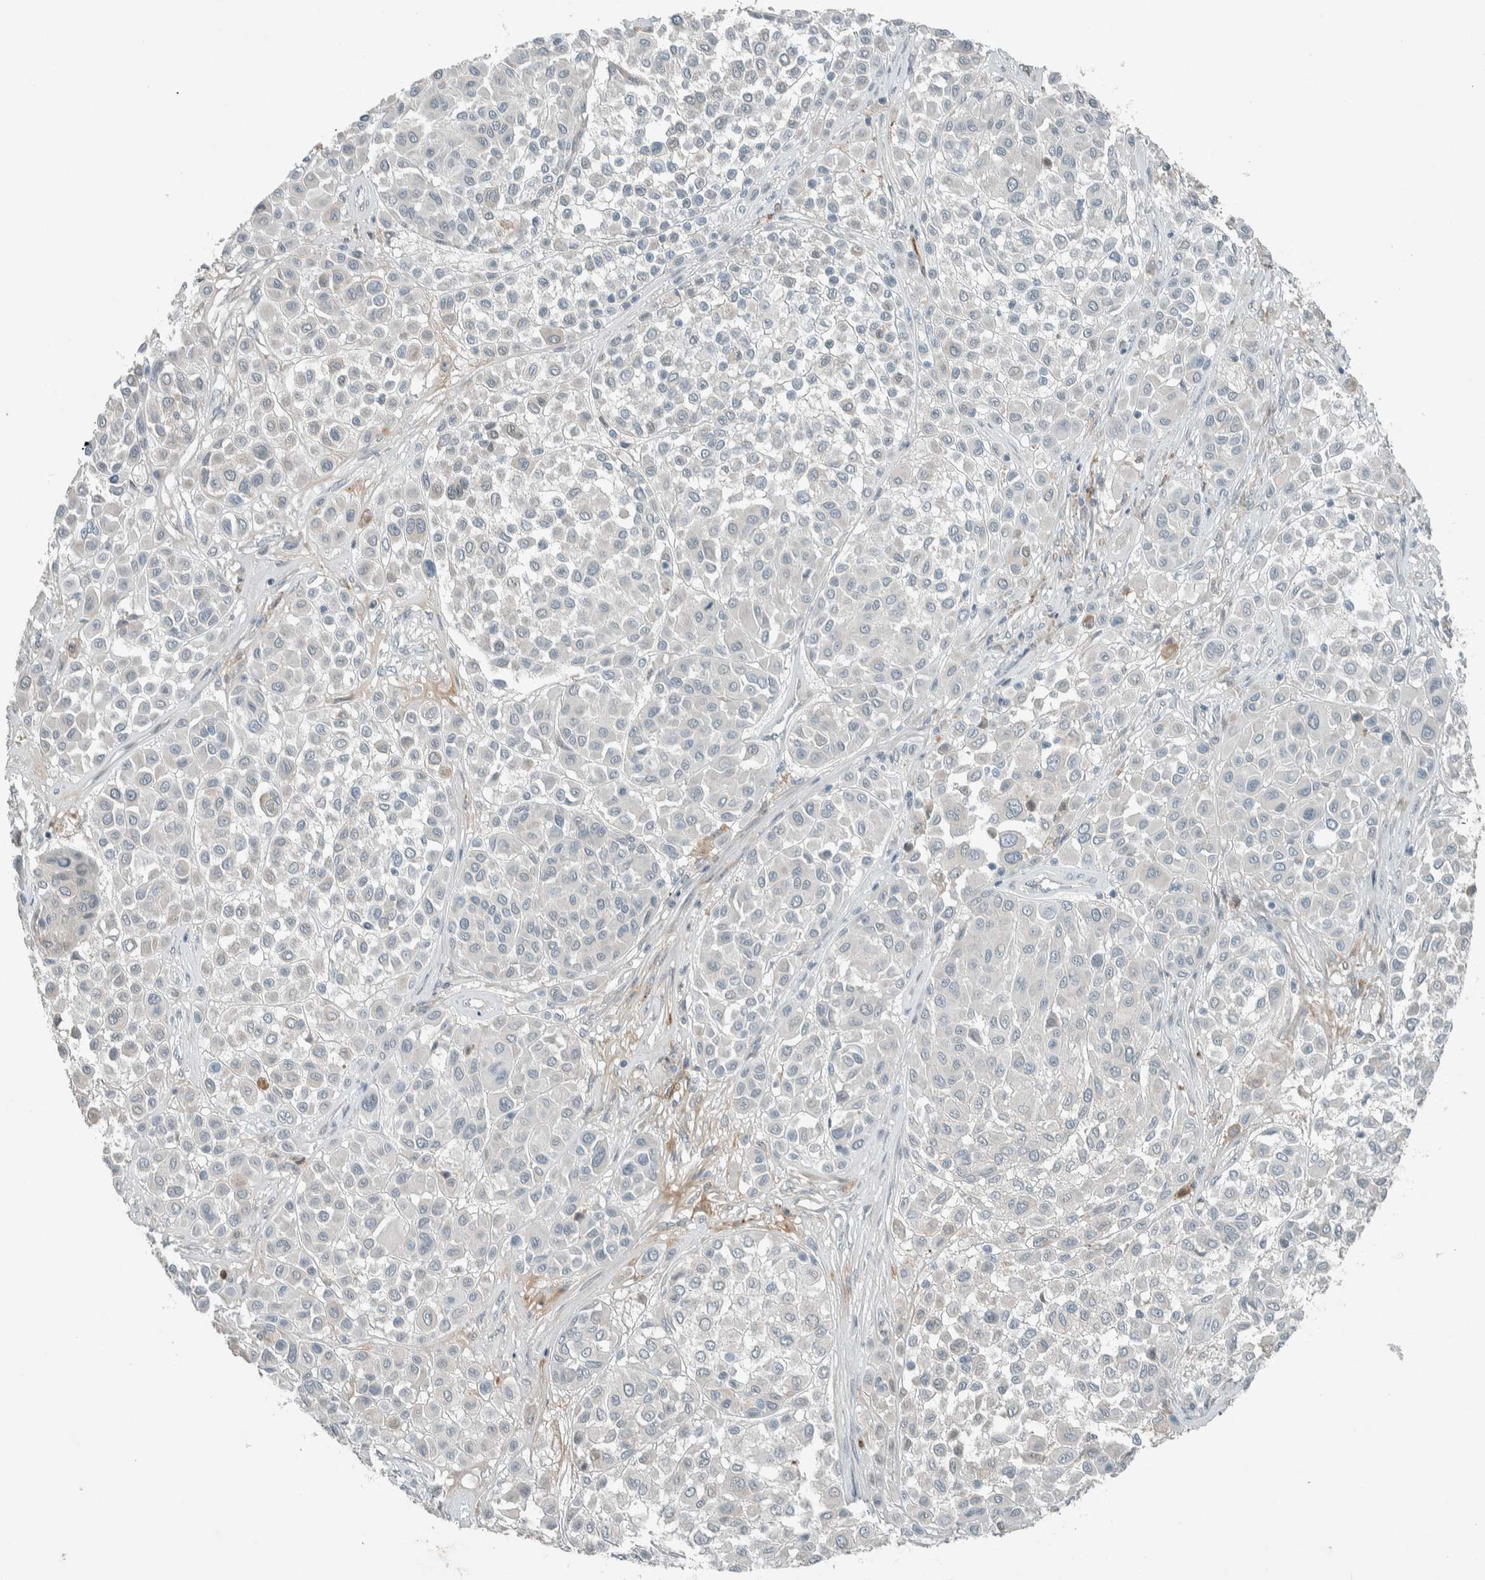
{"staining": {"intensity": "negative", "quantity": "none", "location": "none"}, "tissue": "melanoma", "cell_type": "Tumor cells", "image_type": "cancer", "snomed": [{"axis": "morphology", "description": "Malignant melanoma, Metastatic site"}, {"axis": "topography", "description": "Soft tissue"}], "caption": "This is a photomicrograph of immunohistochemistry (IHC) staining of melanoma, which shows no expression in tumor cells.", "gene": "CERCAM", "patient": {"sex": "male", "age": 41}}